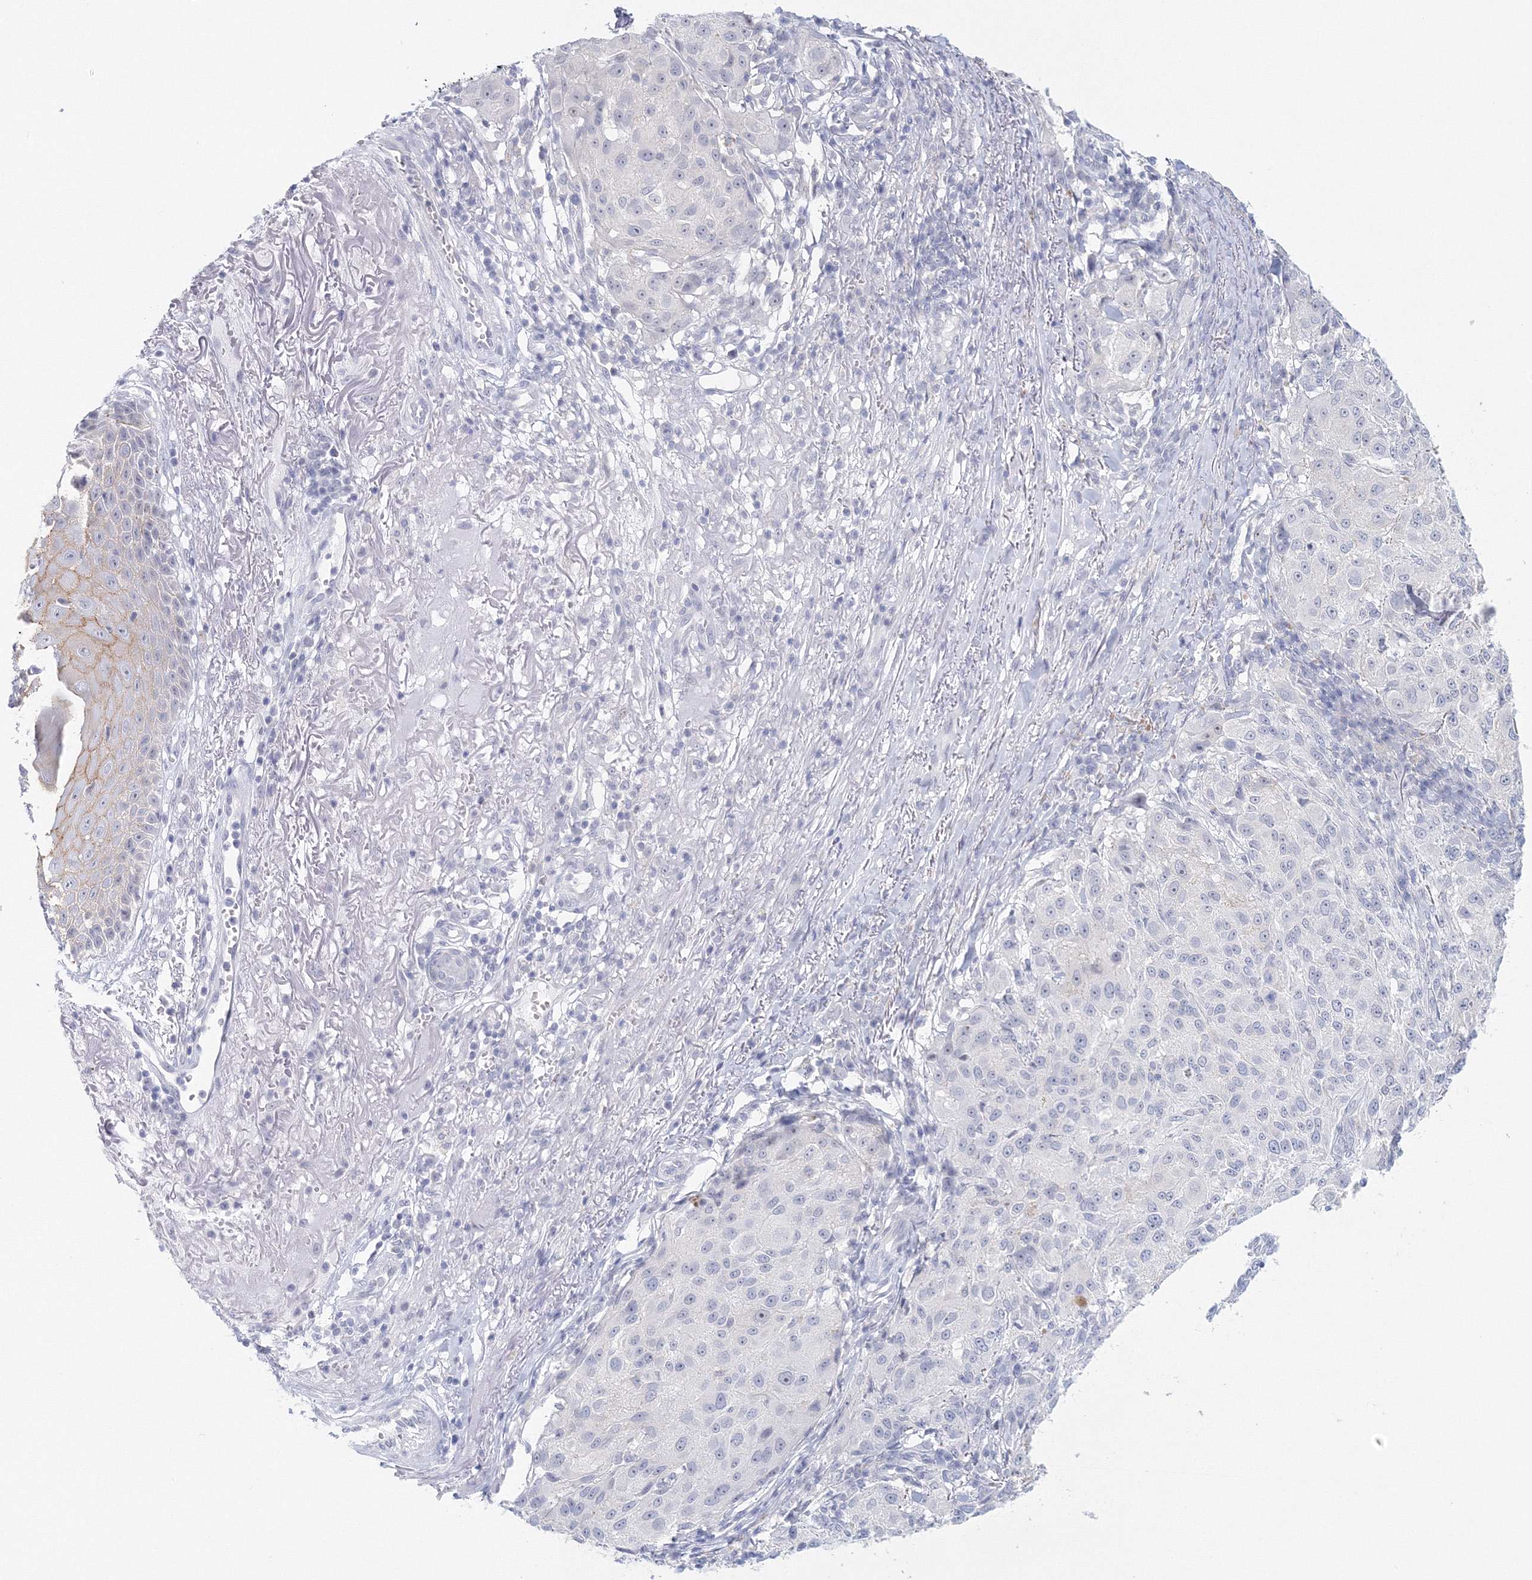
{"staining": {"intensity": "negative", "quantity": "none", "location": "none"}, "tissue": "melanoma", "cell_type": "Tumor cells", "image_type": "cancer", "snomed": [{"axis": "morphology", "description": "Necrosis, NOS"}, {"axis": "morphology", "description": "Malignant melanoma, NOS"}, {"axis": "topography", "description": "Skin"}], "caption": "An image of human melanoma is negative for staining in tumor cells.", "gene": "VSIG1", "patient": {"sex": "female", "age": 87}}